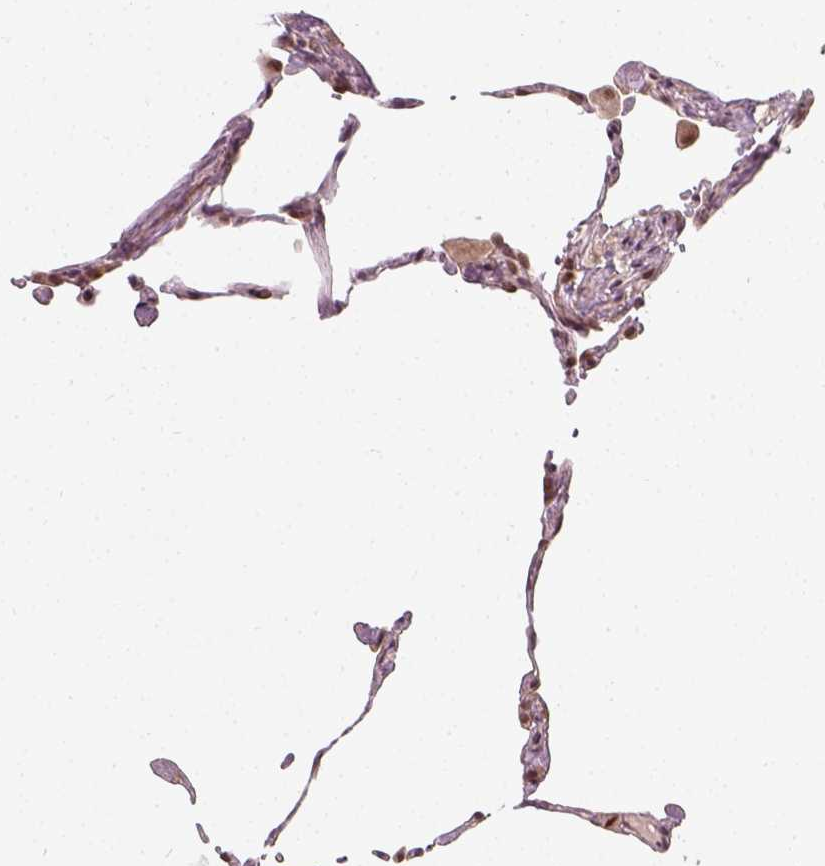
{"staining": {"intensity": "moderate", "quantity": ">75%", "location": "nuclear"}, "tissue": "lung", "cell_type": "Alveolar cells", "image_type": "normal", "snomed": [{"axis": "morphology", "description": "Normal tissue, NOS"}, {"axis": "topography", "description": "Lung"}], "caption": "A high-resolution image shows IHC staining of benign lung, which reveals moderate nuclear staining in about >75% of alveolar cells.", "gene": "ZMAT3", "patient": {"sex": "female", "age": 57}}